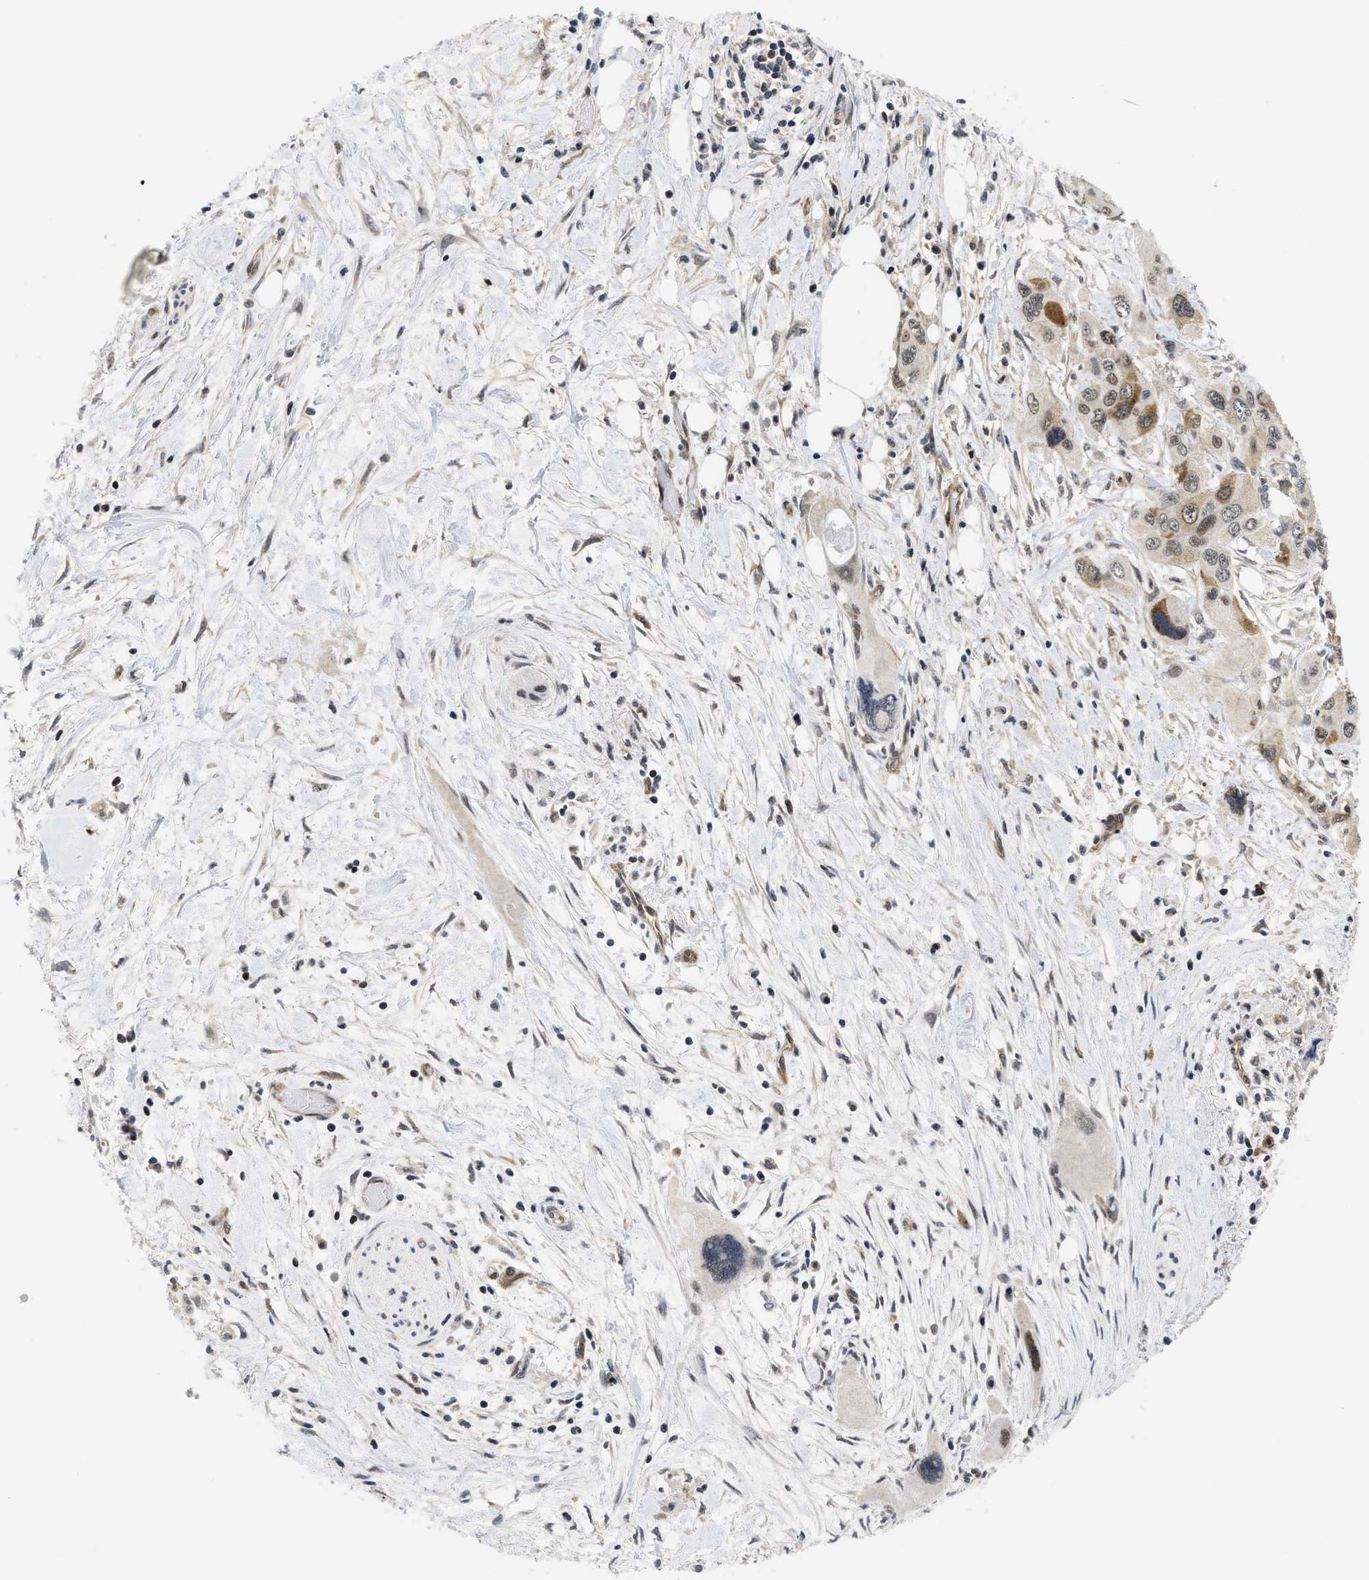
{"staining": {"intensity": "moderate", "quantity": "25%-75%", "location": "cytoplasmic/membranous"}, "tissue": "pancreatic cancer", "cell_type": "Tumor cells", "image_type": "cancer", "snomed": [{"axis": "morphology", "description": "Adenocarcinoma, NOS"}, {"axis": "topography", "description": "Pancreas"}], "caption": "High-magnification brightfield microscopy of adenocarcinoma (pancreatic) stained with DAB (3,3'-diaminobenzidine) (brown) and counterstained with hematoxylin (blue). tumor cells exhibit moderate cytoplasmic/membranous staining is seen in about25%-75% of cells.", "gene": "HIF1A", "patient": {"sex": "male", "age": 73}}